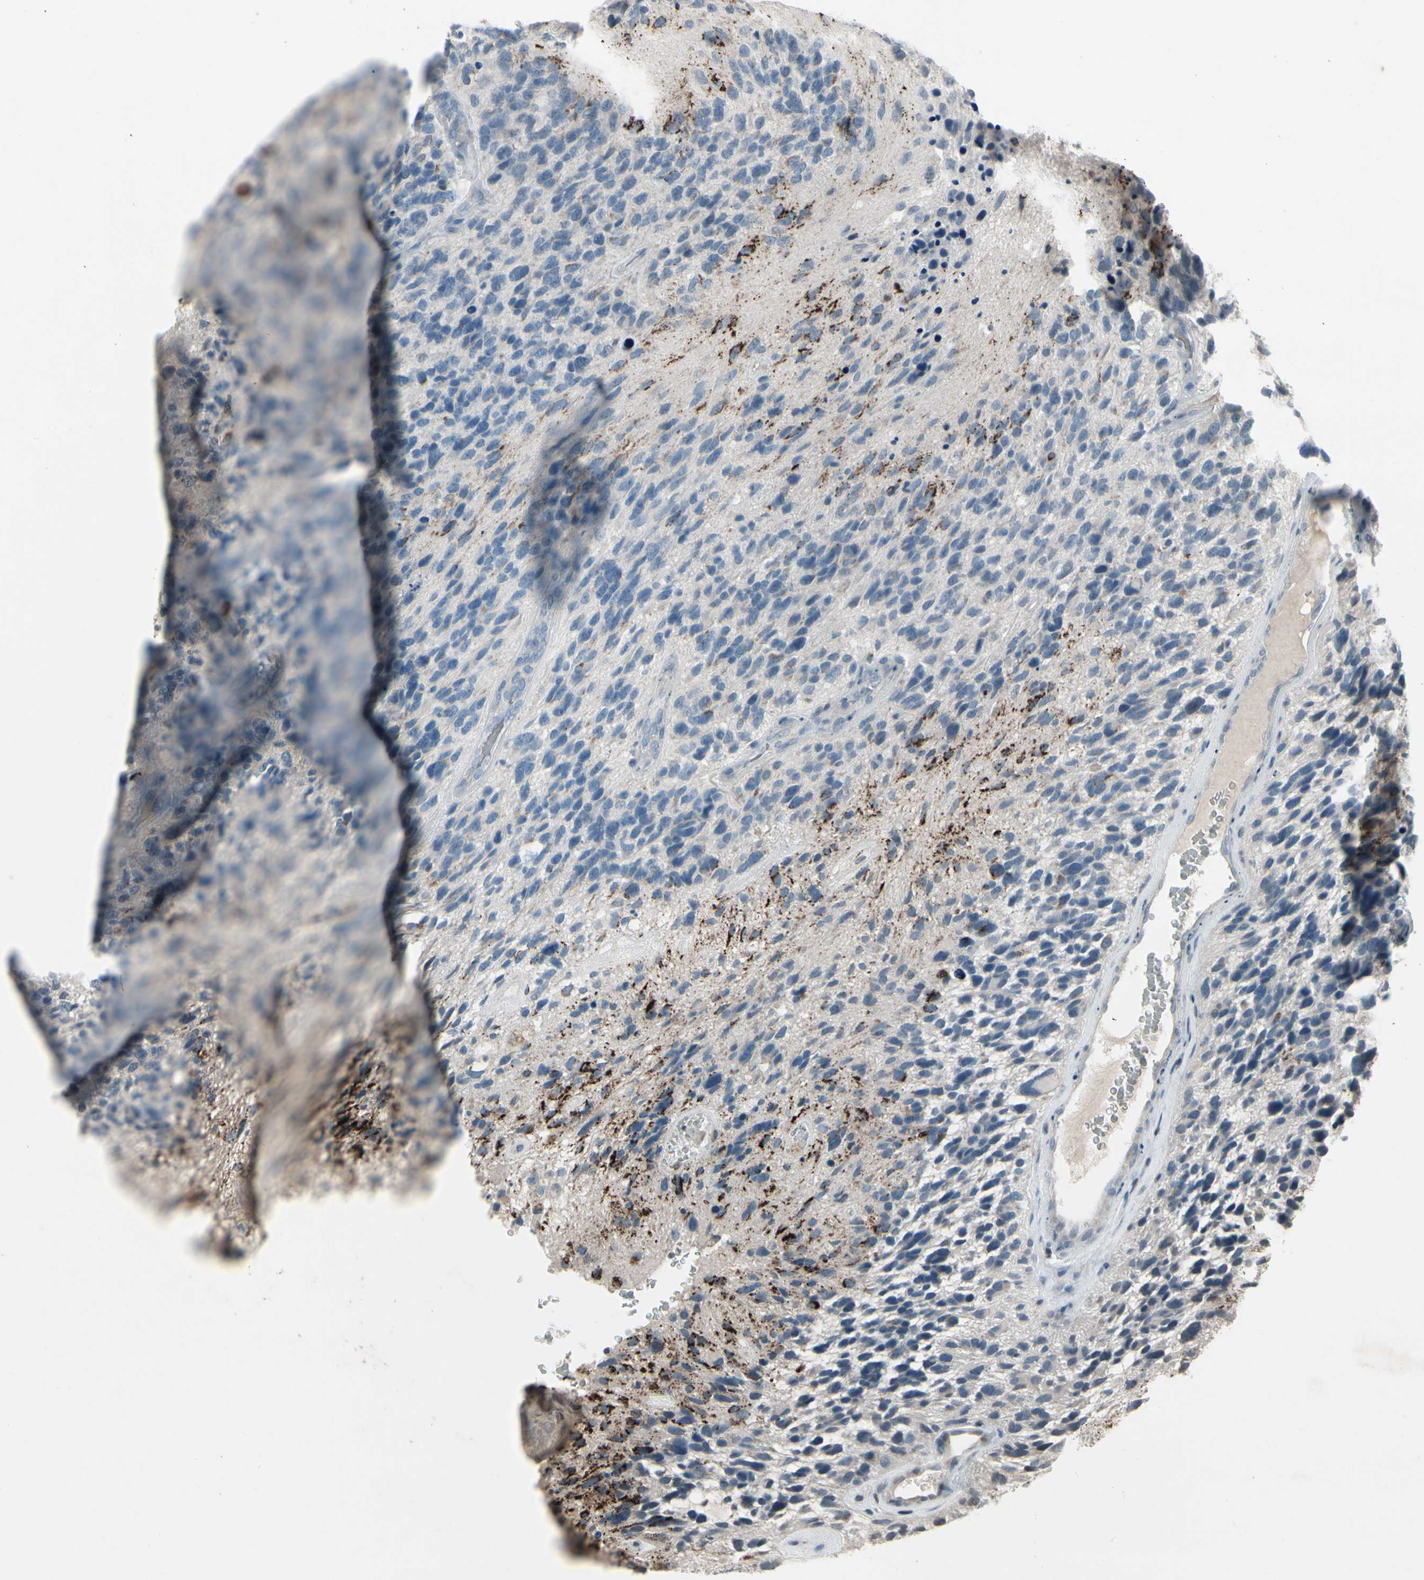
{"staining": {"intensity": "strong", "quantity": "<25%", "location": "cytoplasmic/membranous"}, "tissue": "glioma", "cell_type": "Tumor cells", "image_type": "cancer", "snomed": [{"axis": "morphology", "description": "Glioma, malignant, High grade"}, {"axis": "topography", "description": "Brain"}], "caption": "Human malignant glioma (high-grade) stained with a protein marker reveals strong staining in tumor cells.", "gene": "ARG2", "patient": {"sex": "female", "age": 58}}